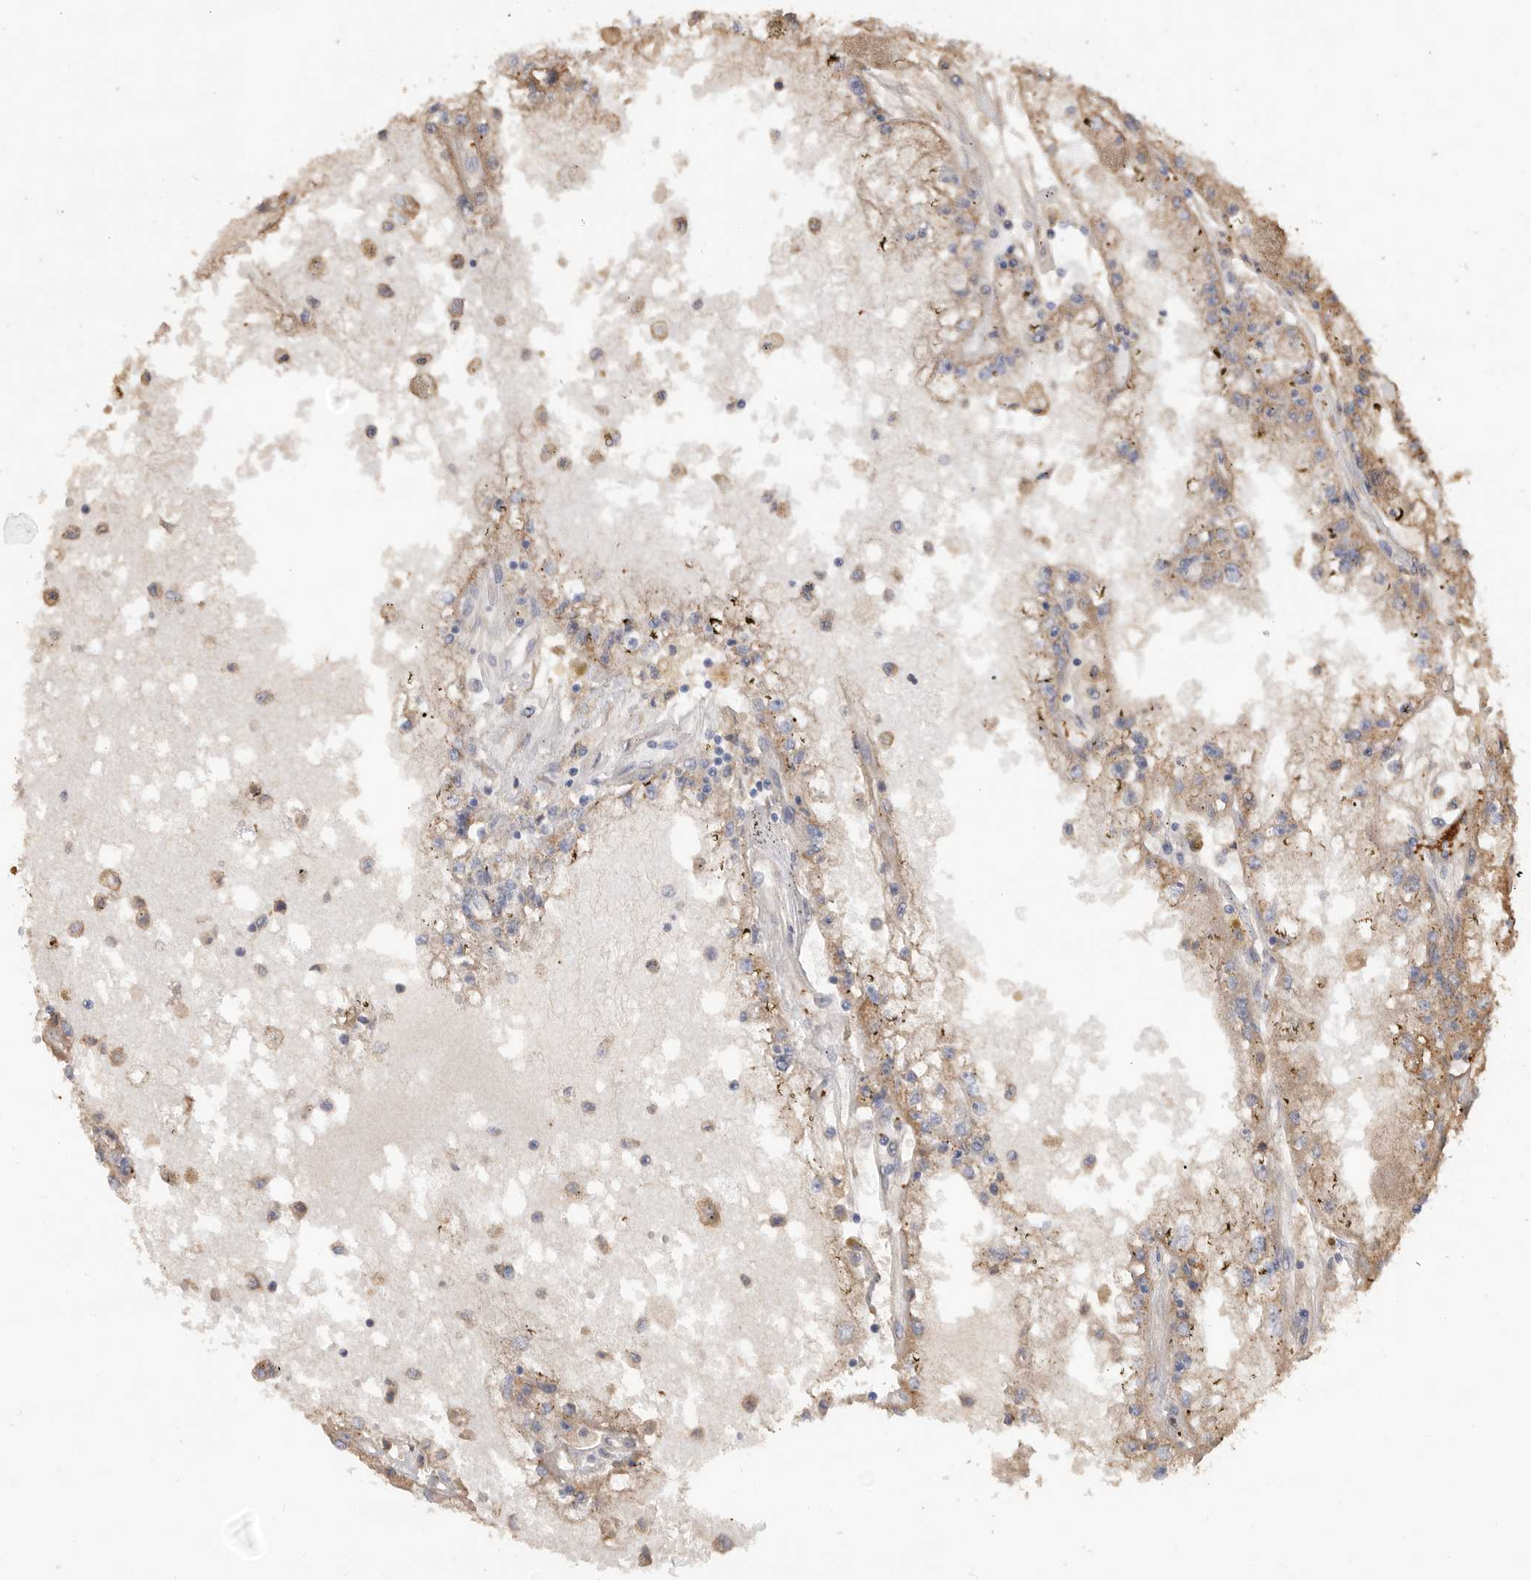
{"staining": {"intensity": "weak", "quantity": "25%-75%", "location": "cytoplasmic/membranous"}, "tissue": "renal cancer", "cell_type": "Tumor cells", "image_type": "cancer", "snomed": [{"axis": "morphology", "description": "Adenocarcinoma, NOS"}, {"axis": "topography", "description": "Kidney"}], "caption": "Protein staining by immunohistochemistry (IHC) displays weak cytoplasmic/membranous staining in approximately 25%-75% of tumor cells in renal cancer.", "gene": "CDC42BPB", "patient": {"sex": "male", "age": 56}}